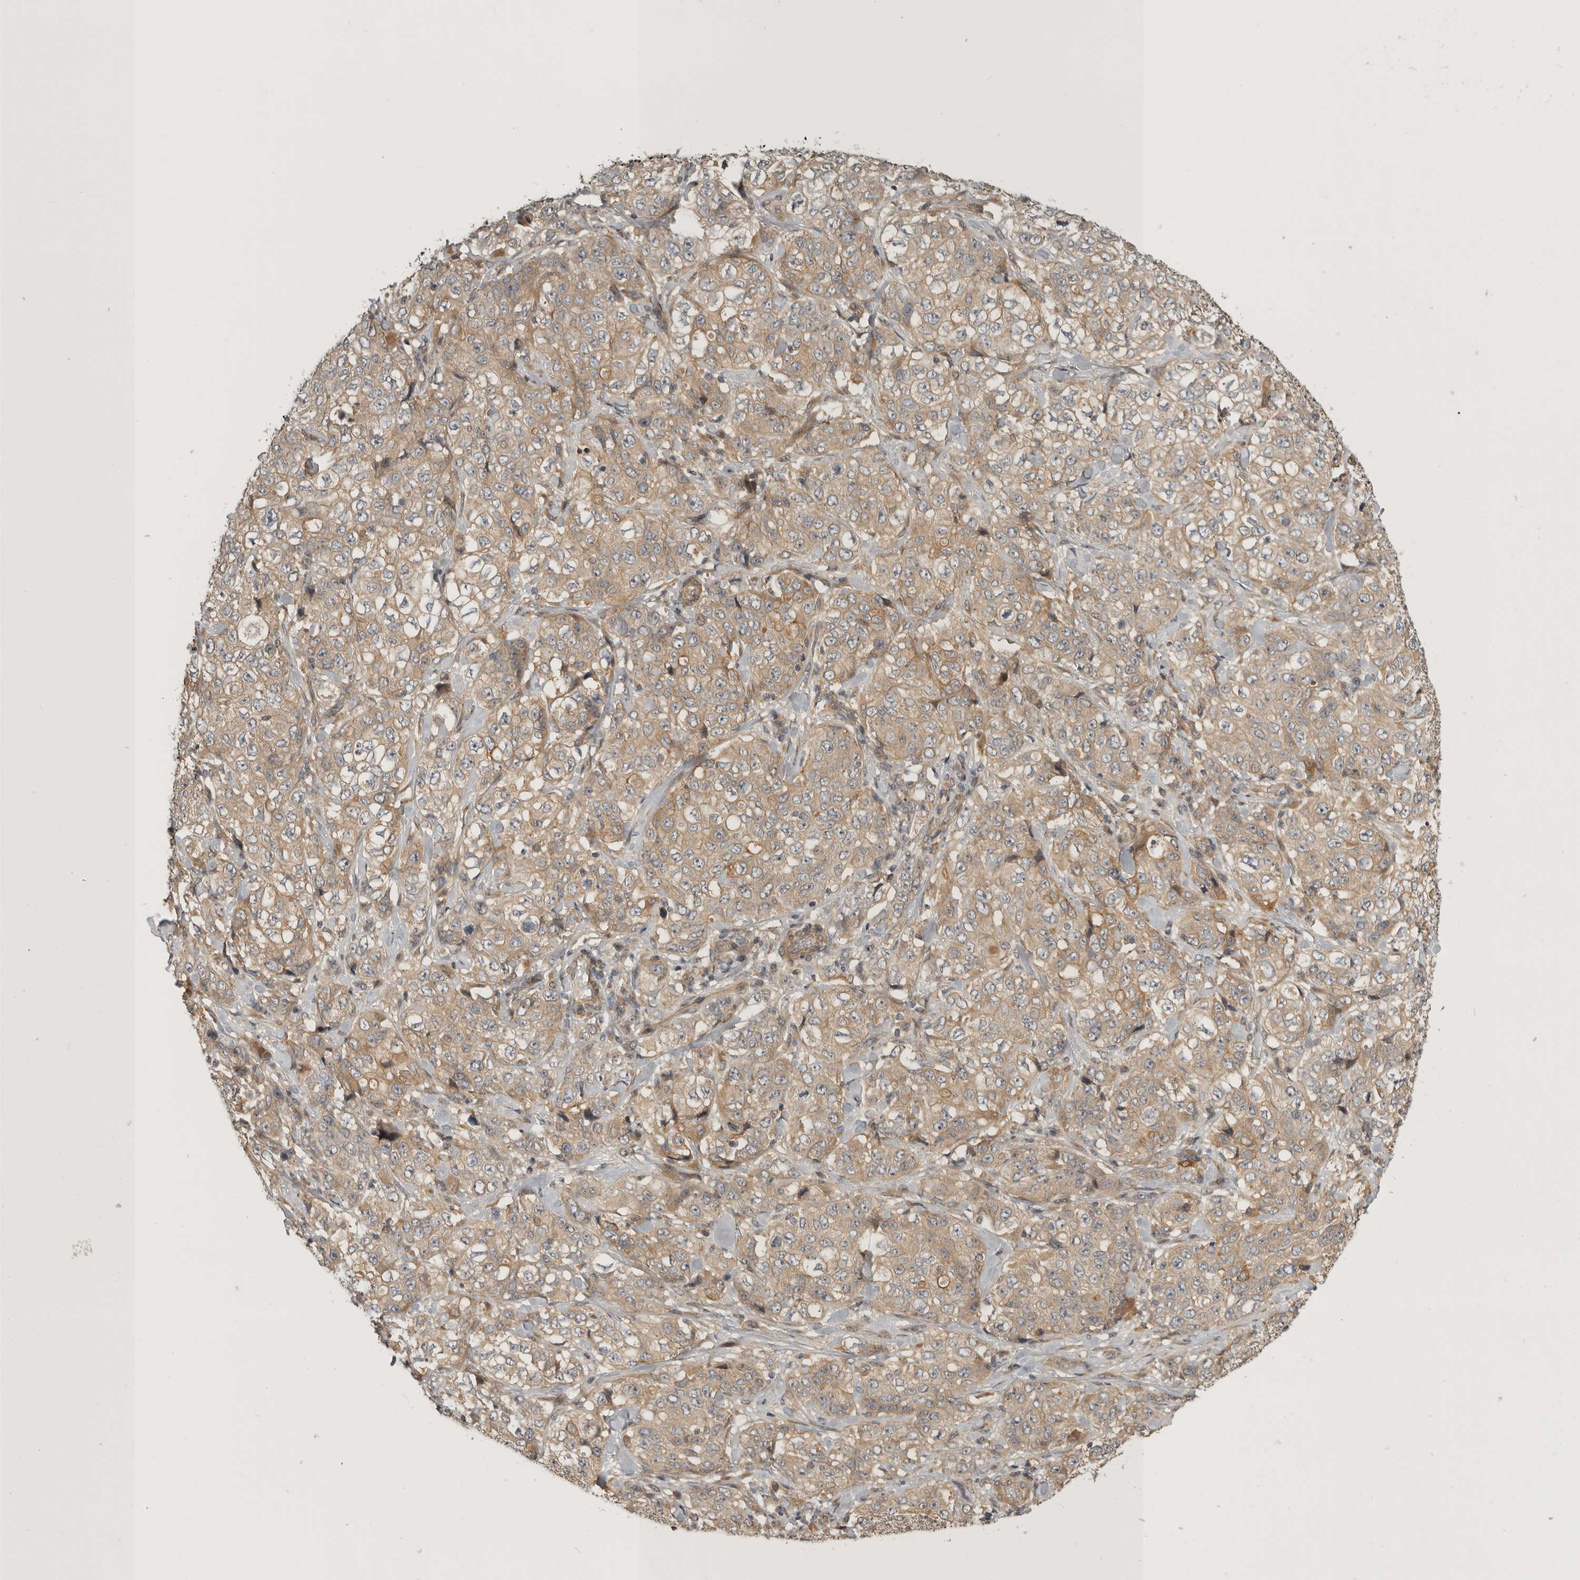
{"staining": {"intensity": "weak", "quantity": ">75%", "location": "cytoplasmic/membranous"}, "tissue": "stomach cancer", "cell_type": "Tumor cells", "image_type": "cancer", "snomed": [{"axis": "morphology", "description": "Adenocarcinoma, NOS"}, {"axis": "topography", "description": "Stomach"}], "caption": "Immunohistochemical staining of stomach adenocarcinoma displays low levels of weak cytoplasmic/membranous staining in approximately >75% of tumor cells. Immunohistochemistry (ihc) stains the protein of interest in brown and the nuclei are stained blue.", "gene": "CUEDC1", "patient": {"sex": "male", "age": 48}}